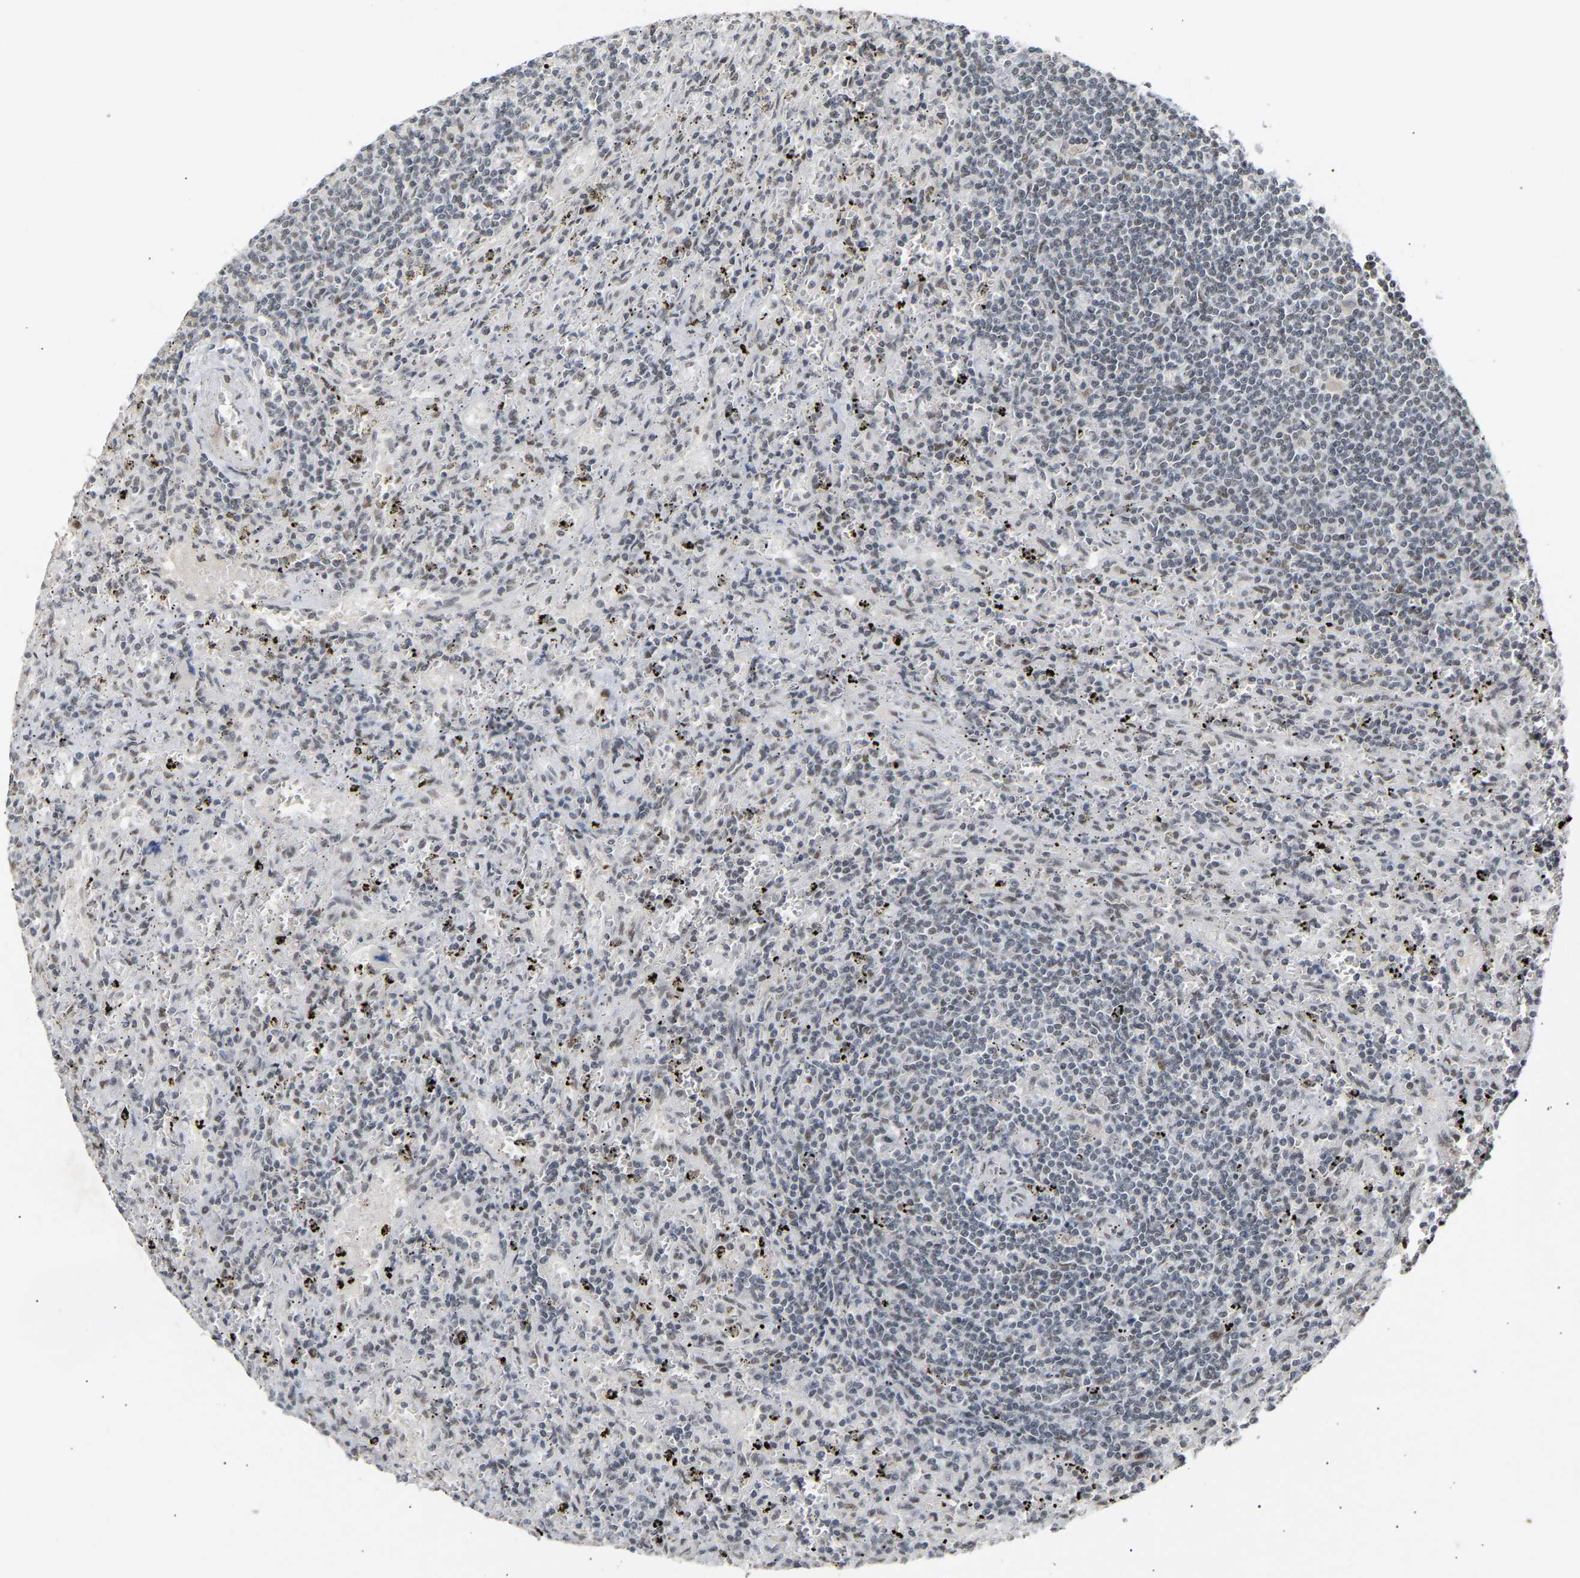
{"staining": {"intensity": "negative", "quantity": "none", "location": "none"}, "tissue": "lymphoma", "cell_type": "Tumor cells", "image_type": "cancer", "snomed": [{"axis": "morphology", "description": "Malignant lymphoma, non-Hodgkin's type, Low grade"}, {"axis": "topography", "description": "Spleen"}], "caption": "High power microscopy histopathology image of an IHC histopathology image of malignant lymphoma, non-Hodgkin's type (low-grade), revealing no significant positivity in tumor cells.", "gene": "NELFB", "patient": {"sex": "male", "age": 76}}